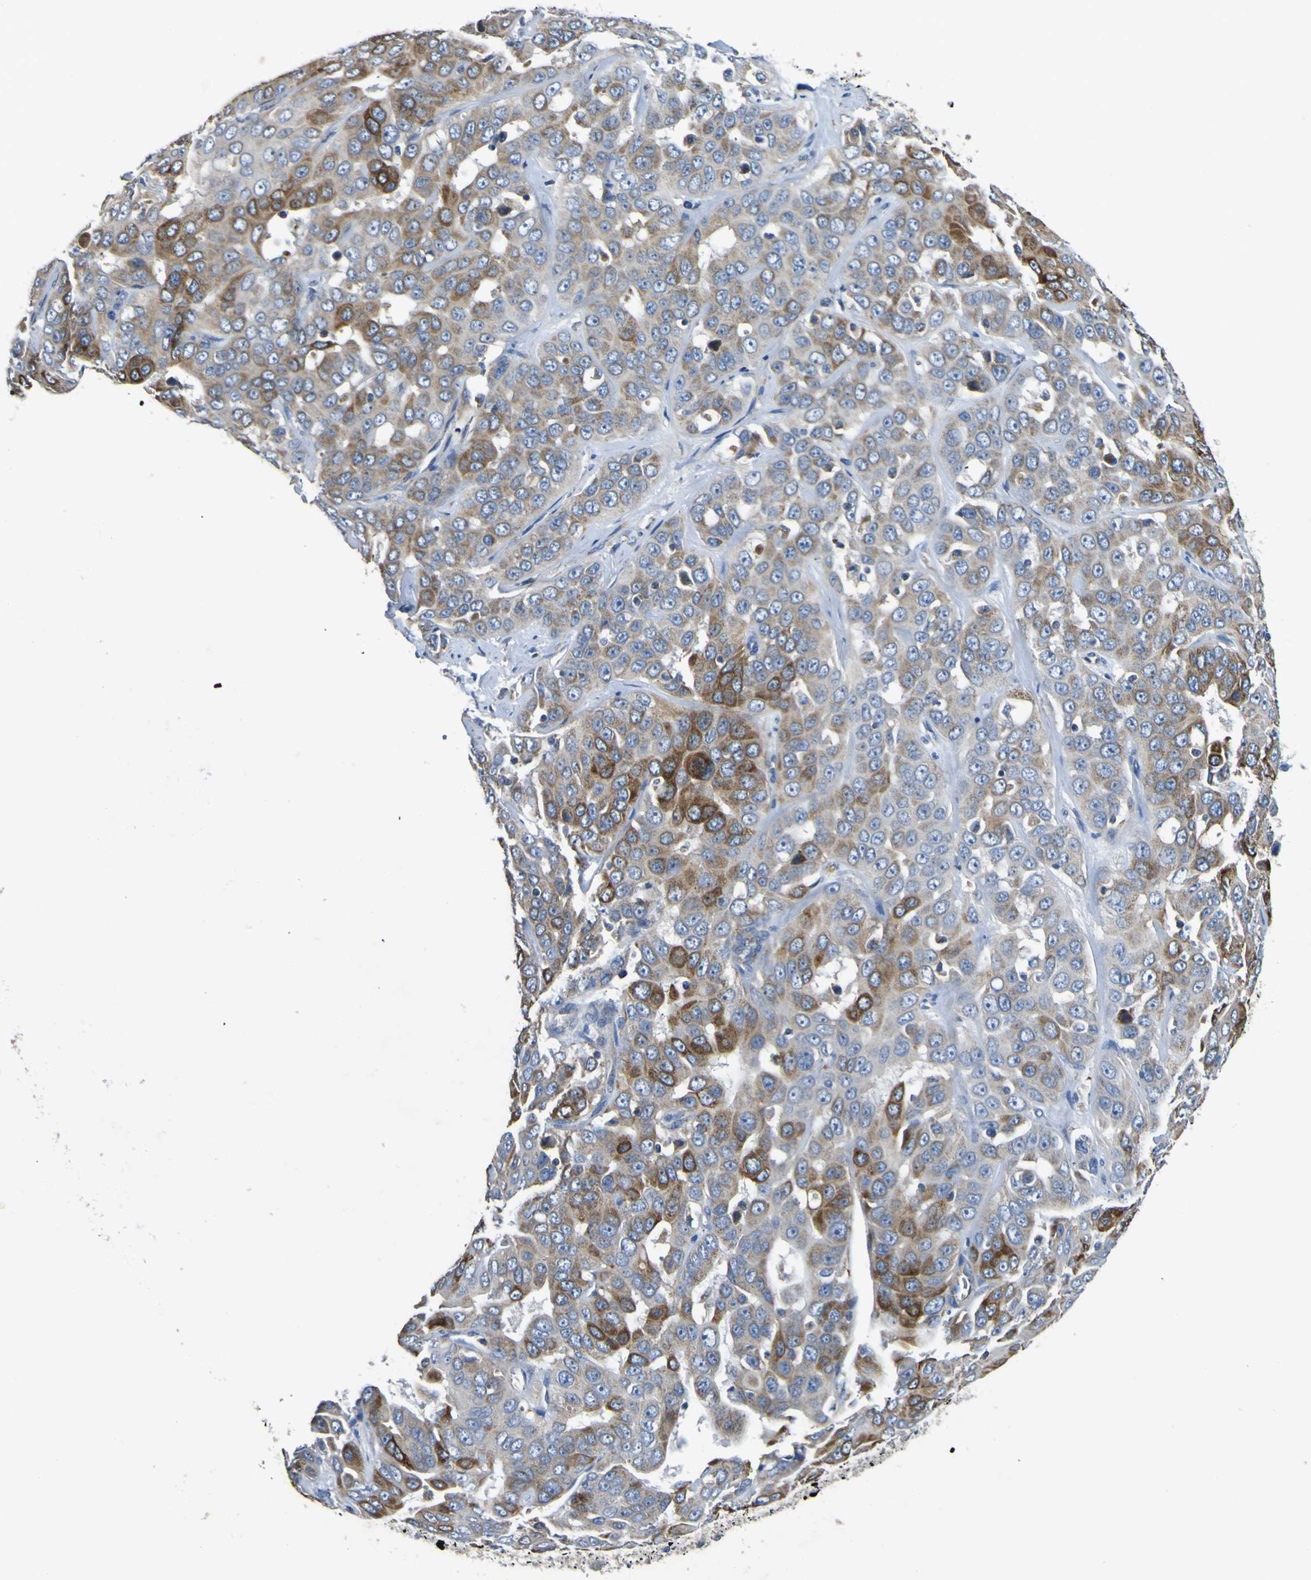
{"staining": {"intensity": "moderate", "quantity": "25%-75%", "location": "cytoplasmic/membranous"}, "tissue": "liver cancer", "cell_type": "Tumor cells", "image_type": "cancer", "snomed": [{"axis": "morphology", "description": "Cholangiocarcinoma"}, {"axis": "topography", "description": "Liver"}], "caption": "A micrograph of human liver cancer stained for a protein exhibits moderate cytoplasmic/membranous brown staining in tumor cells.", "gene": "ALDH18A1", "patient": {"sex": "female", "age": 52}}